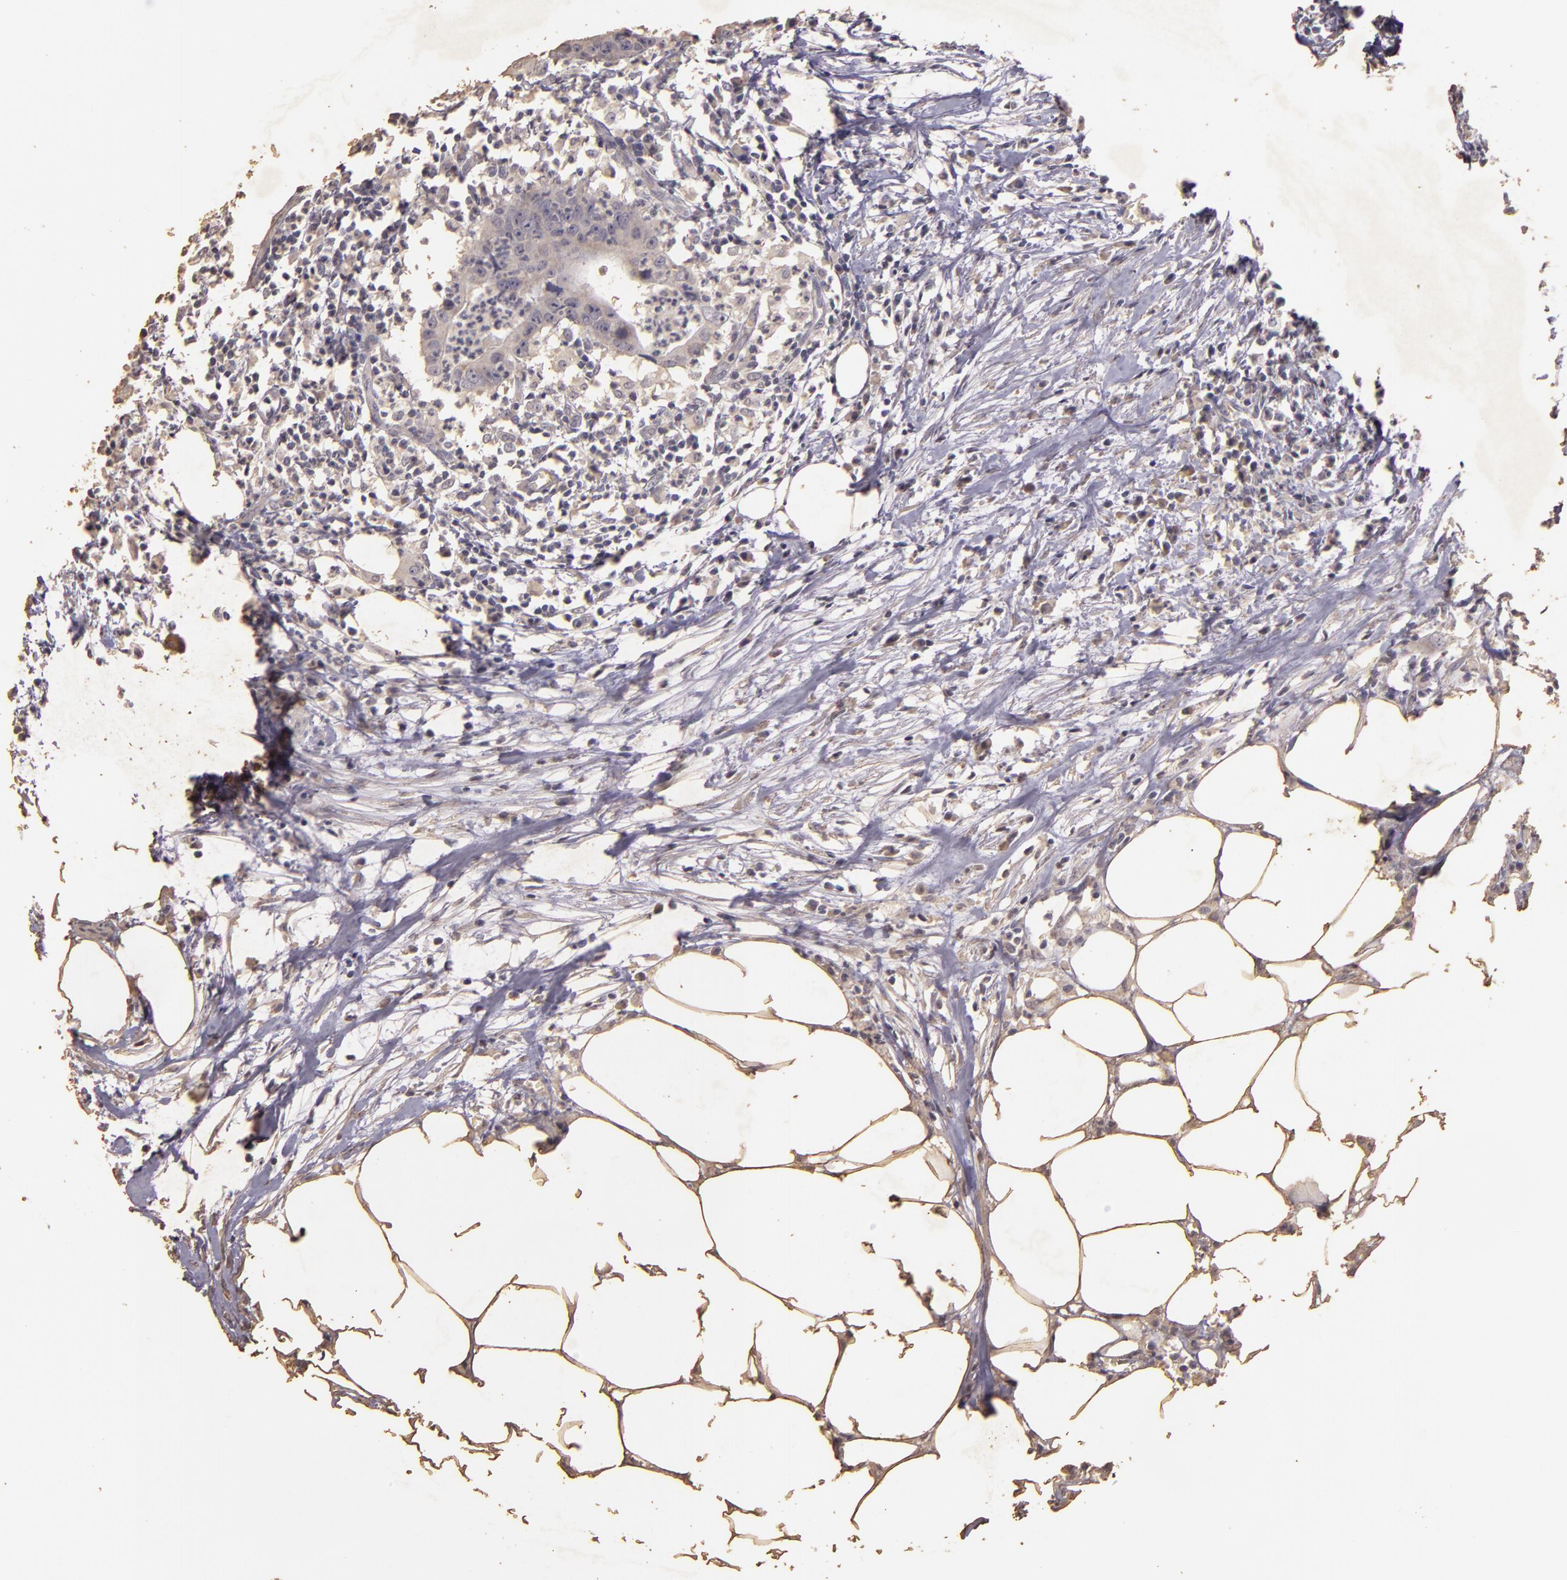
{"staining": {"intensity": "negative", "quantity": "none", "location": "none"}, "tissue": "colorectal cancer", "cell_type": "Tumor cells", "image_type": "cancer", "snomed": [{"axis": "morphology", "description": "Adenocarcinoma, NOS"}, {"axis": "topography", "description": "Colon"}], "caption": "High magnification brightfield microscopy of colorectal cancer (adenocarcinoma) stained with DAB (3,3'-diaminobenzidine) (brown) and counterstained with hematoxylin (blue): tumor cells show no significant staining.", "gene": "BCL2L13", "patient": {"sex": "male", "age": 55}}